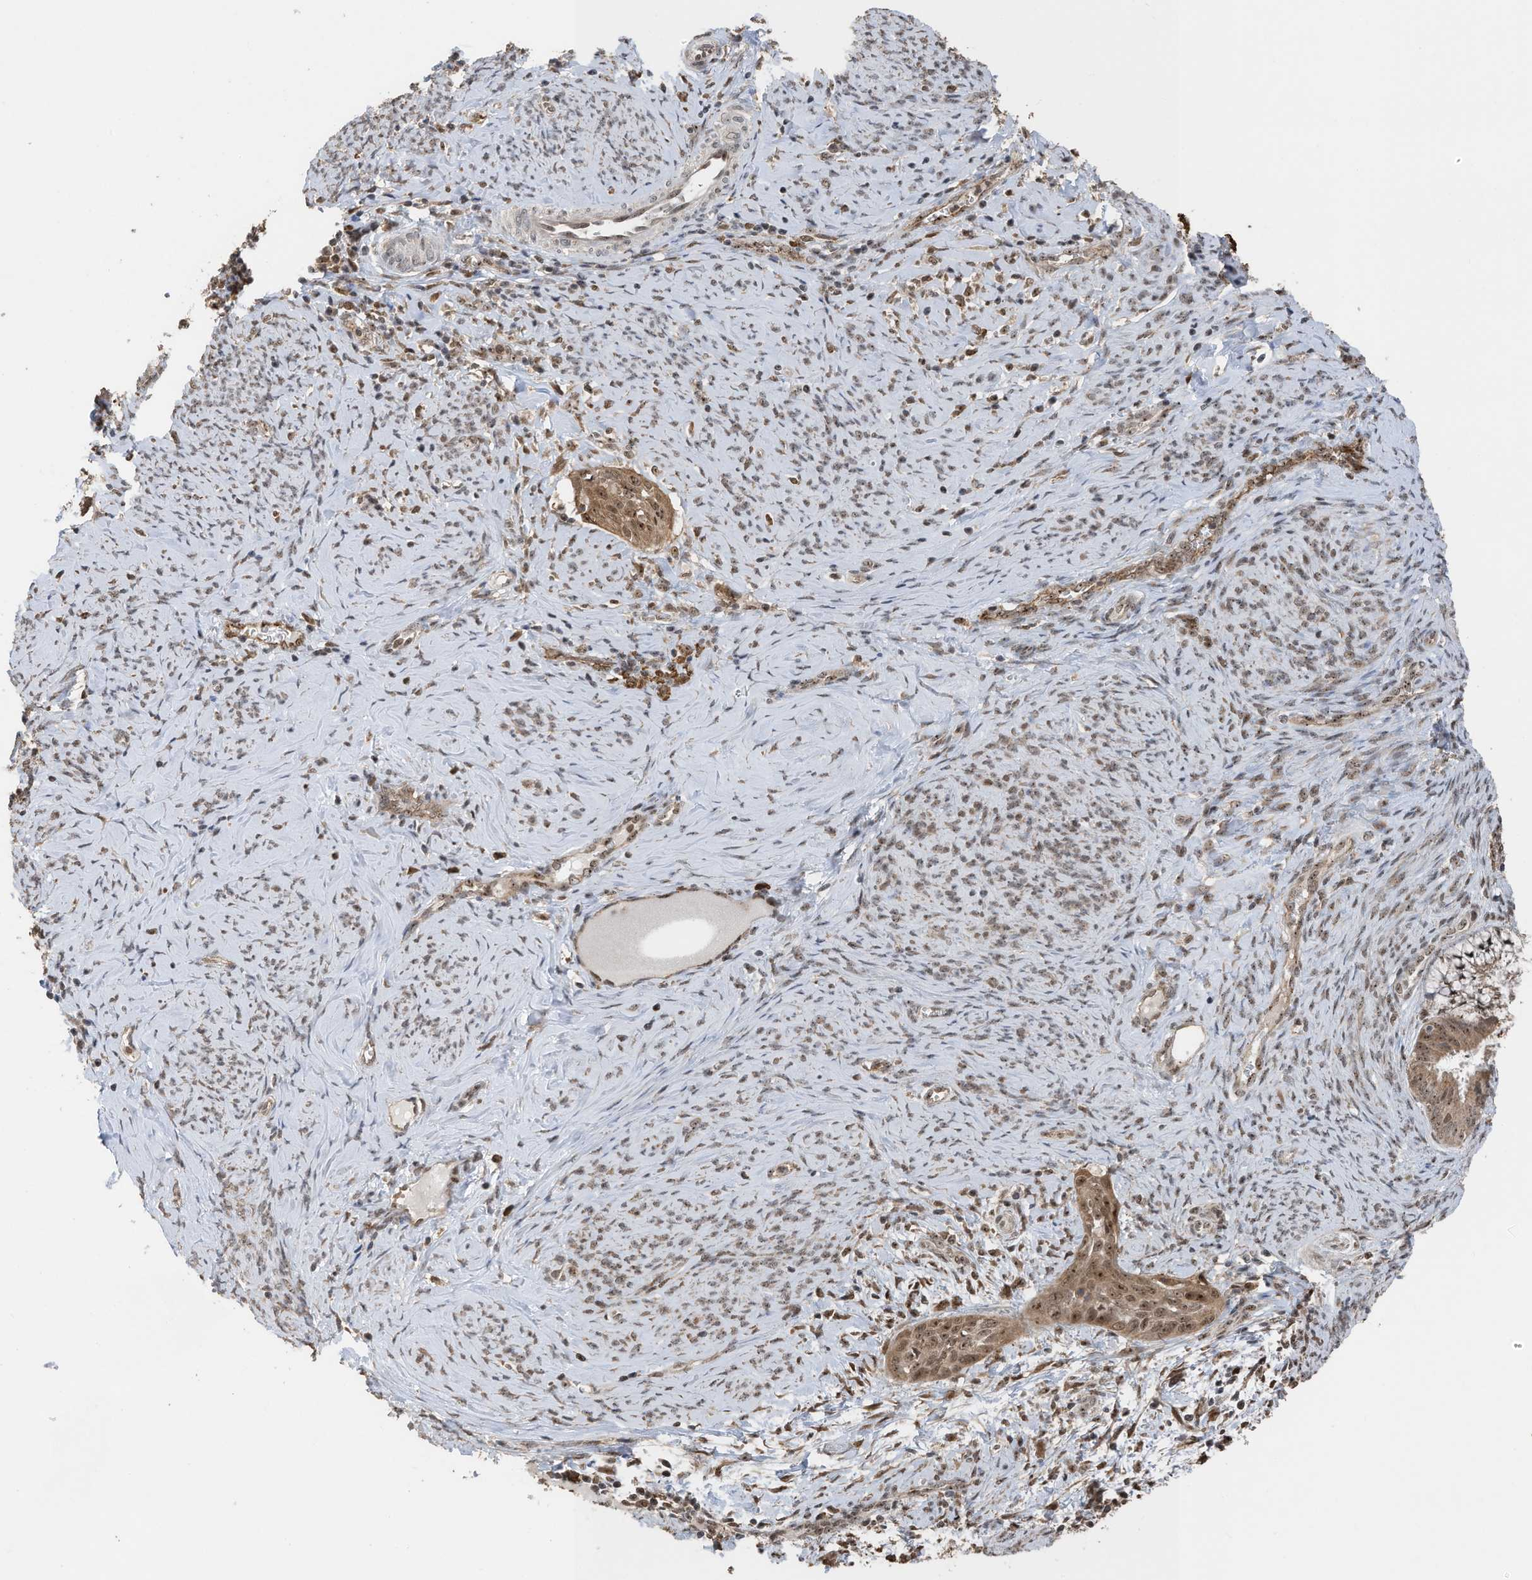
{"staining": {"intensity": "moderate", "quantity": ">75%", "location": "nuclear"}, "tissue": "cervical cancer", "cell_type": "Tumor cells", "image_type": "cancer", "snomed": [{"axis": "morphology", "description": "Squamous cell carcinoma, NOS"}, {"axis": "topography", "description": "Cervix"}], "caption": "Tumor cells exhibit medium levels of moderate nuclear positivity in approximately >75% of cells in cervical cancer (squamous cell carcinoma).", "gene": "ERLEC1", "patient": {"sex": "female", "age": 33}}